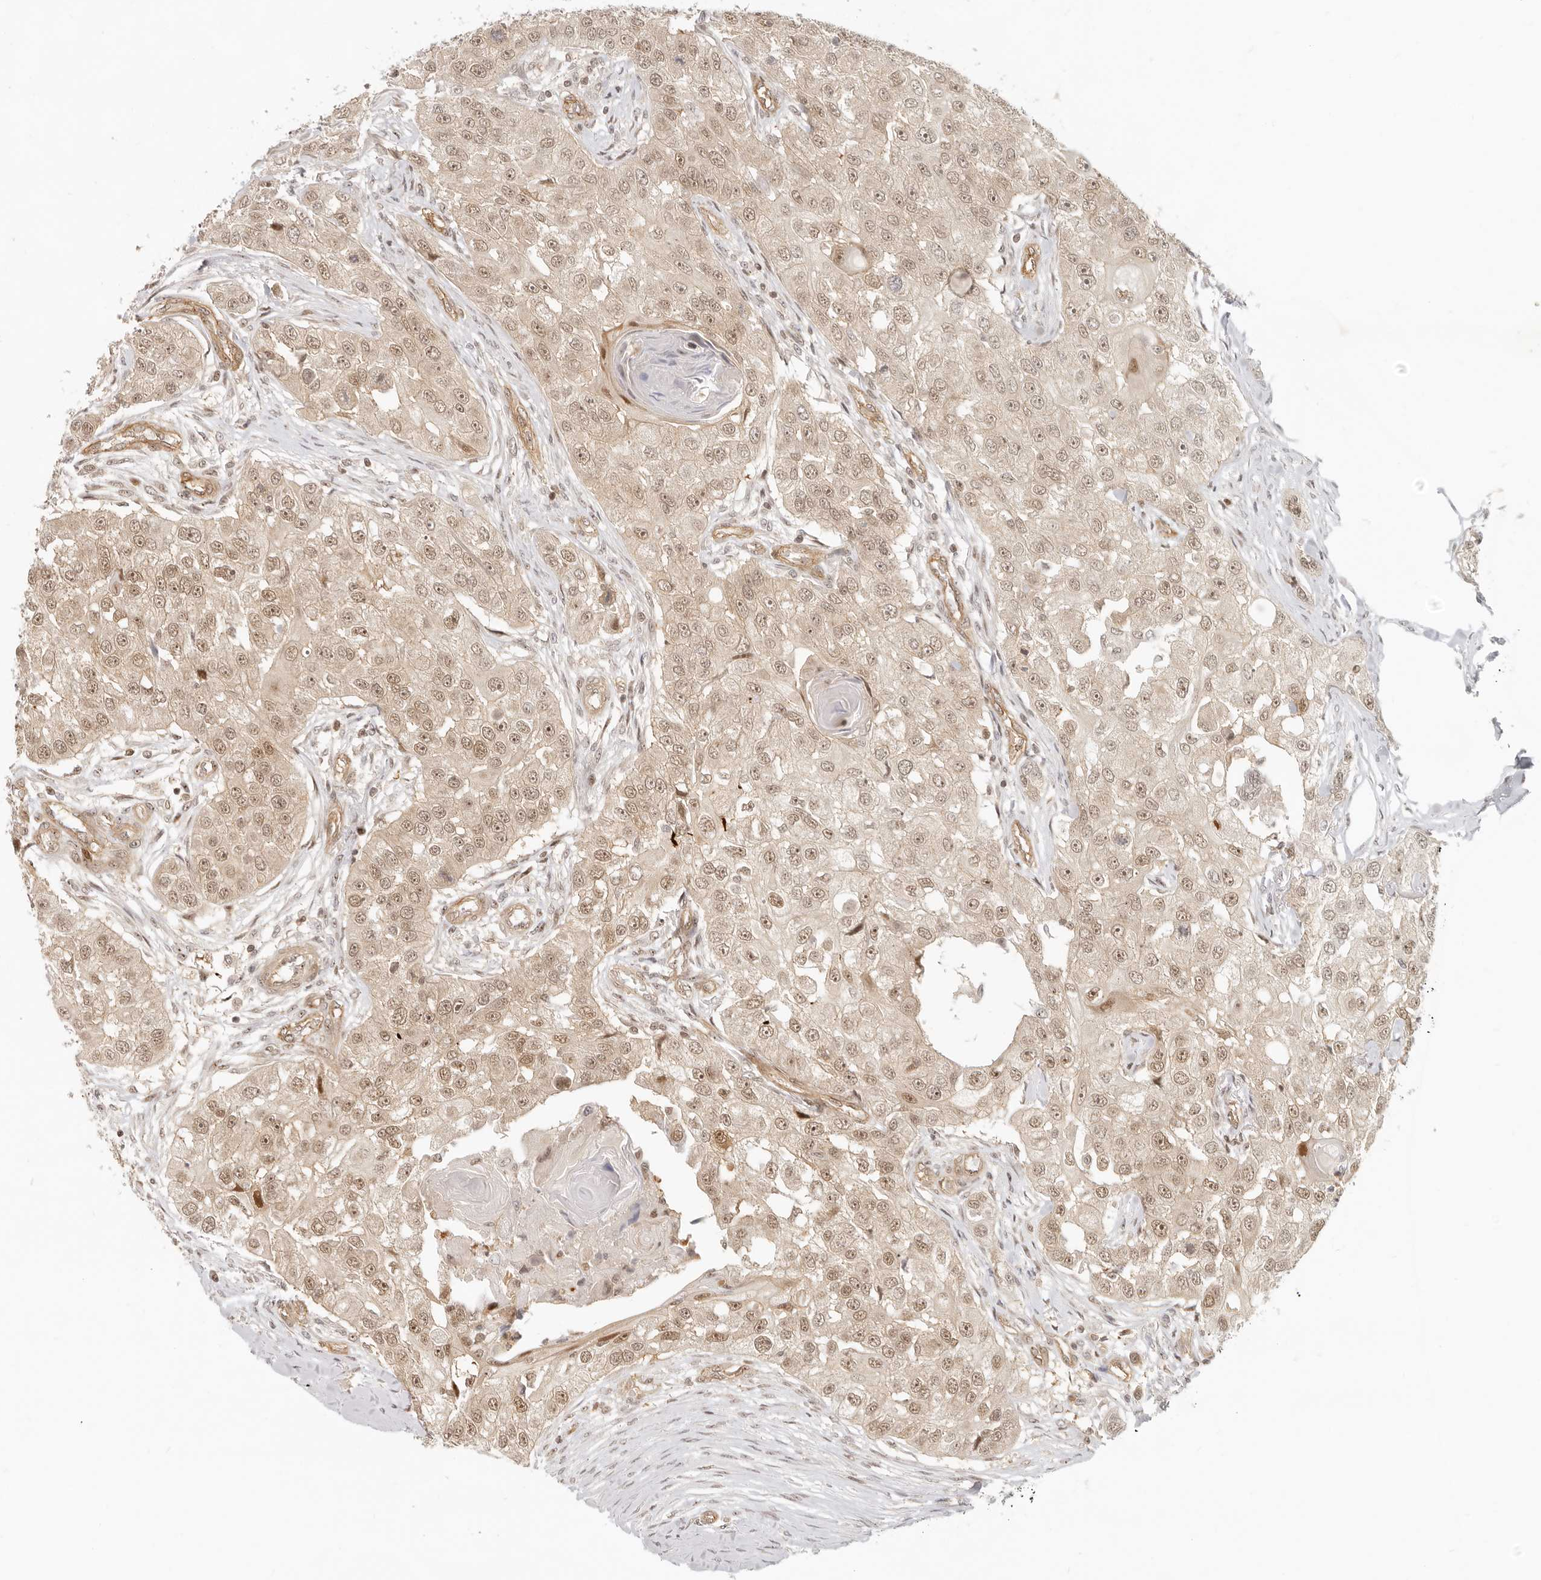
{"staining": {"intensity": "weak", "quantity": ">75%", "location": "nuclear"}, "tissue": "head and neck cancer", "cell_type": "Tumor cells", "image_type": "cancer", "snomed": [{"axis": "morphology", "description": "Normal tissue, NOS"}, {"axis": "morphology", "description": "Squamous cell carcinoma, NOS"}, {"axis": "topography", "description": "Skeletal muscle"}, {"axis": "topography", "description": "Head-Neck"}], "caption": "Squamous cell carcinoma (head and neck) stained with a protein marker exhibits weak staining in tumor cells.", "gene": "BAP1", "patient": {"sex": "male", "age": 51}}